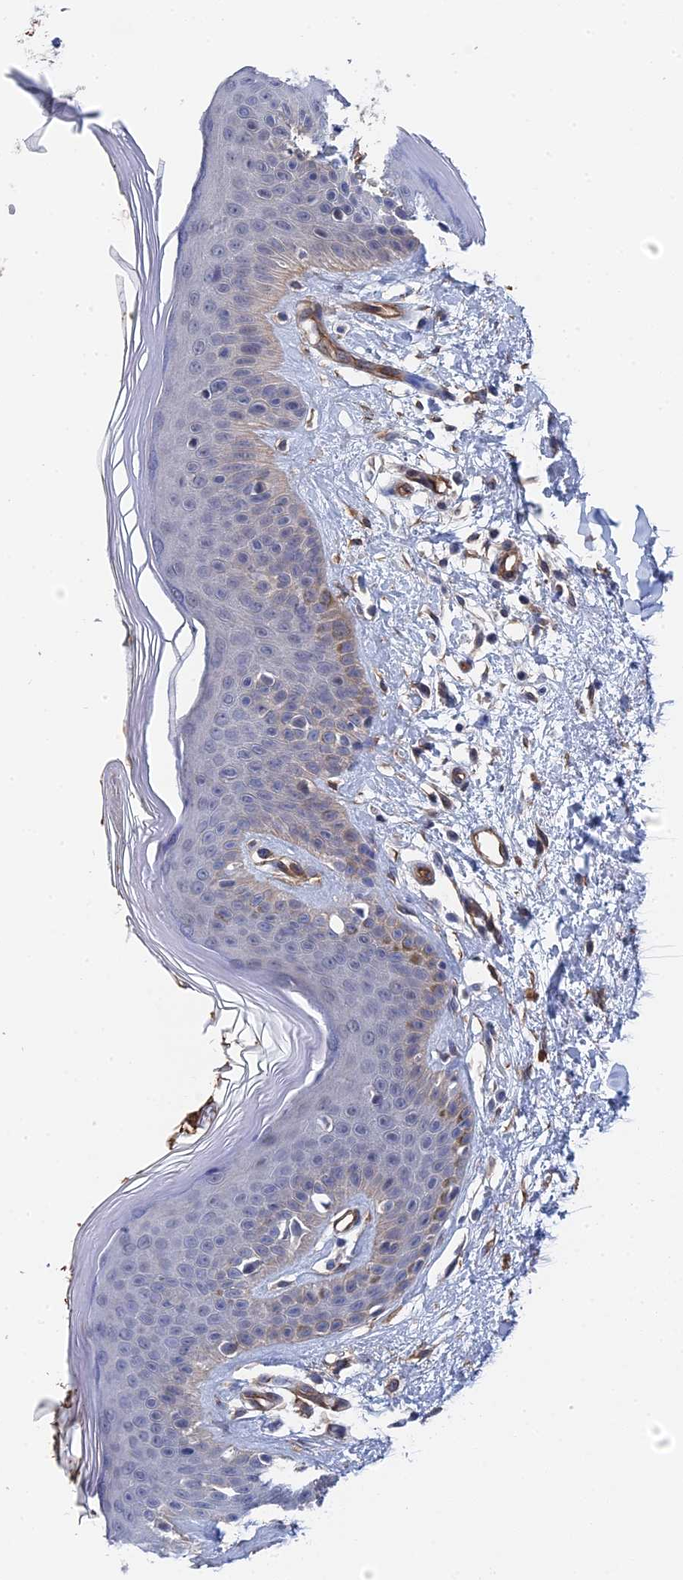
{"staining": {"intensity": "moderate", "quantity": "<25%", "location": "cytoplasmic/membranous"}, "tissue": "skin", "cell_type": "Fibroblasts", "image_type": "normal", "snomed": [{"axis": "morphology", "description": "Normal tissue, NOS"}, {"axis": "topography", "description": "Skin"}], "caption": "Protein staining reveals moderate cytoplasmic/membranous staining in about <25% of fibroblasts in benign skin. Immunohistochemistry stains the protein of interest in brown and the nuclei are stained blue.", "gene": "MTHFSD", "patient": {"sex": "female", "age": 64}}